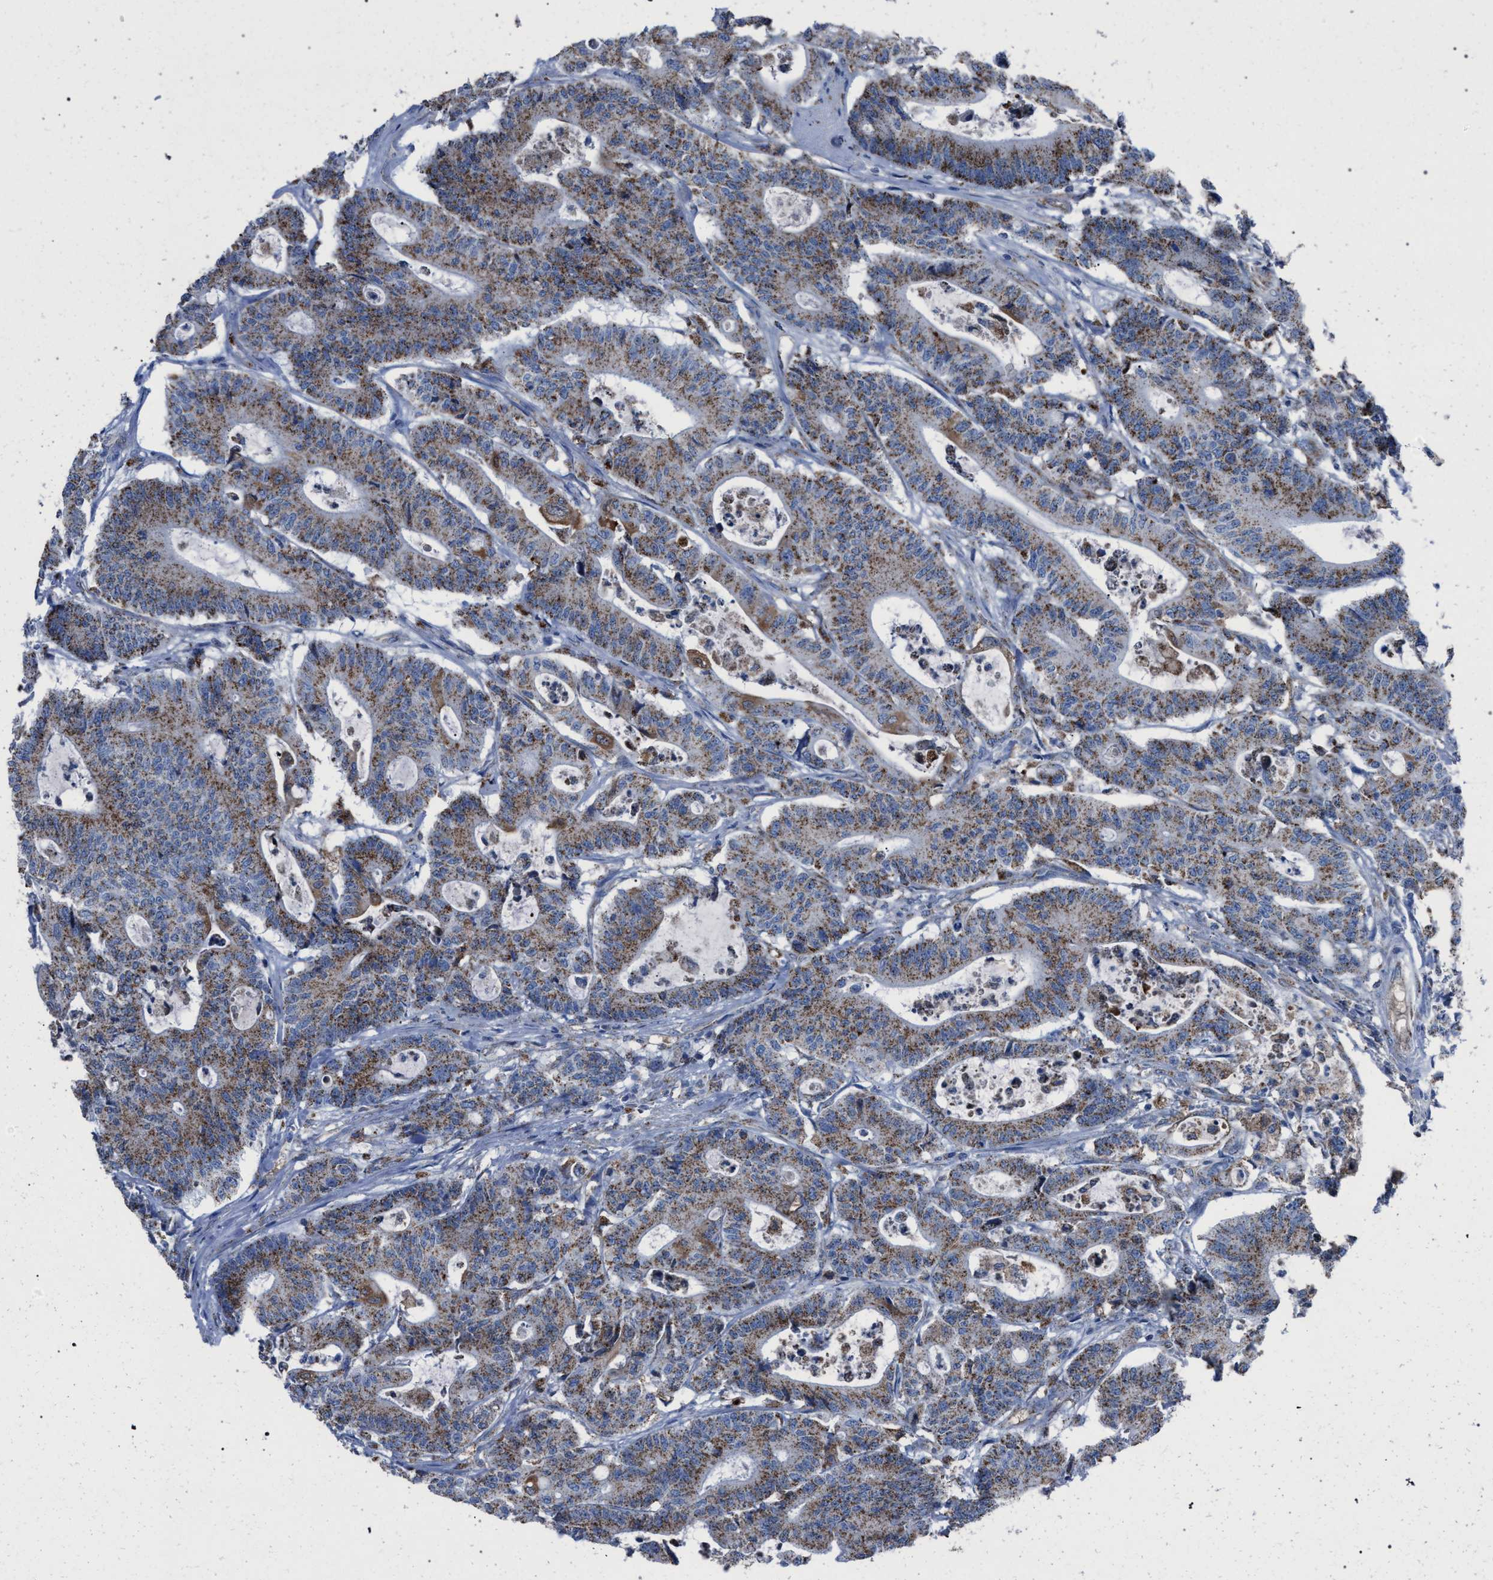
{"staining": {"intensity": "moderate", "quantity": ">75%", "location": "cytoplasmic/membranous"}, "tissue": "colorectal cancer", "cell_type": "Tumor cells", "image_type": "cancer", "snomed": [{"axis": "morphology", "description": "Adenocarcinoma, NOS"}, {"axis": "topography", "description": "Colon"}], "caption": "Immunohistochemical staining of human adenocarcinoma (colorectal) exhibits medium levels of moderate cytoplasmic/membranous protein expression in about >75% of tumor cells. The protein is shown in brown color, while the nuclei are stained blue.", "gene": "HSD17B4", "patient": {"sex": "female", "age": 84}}